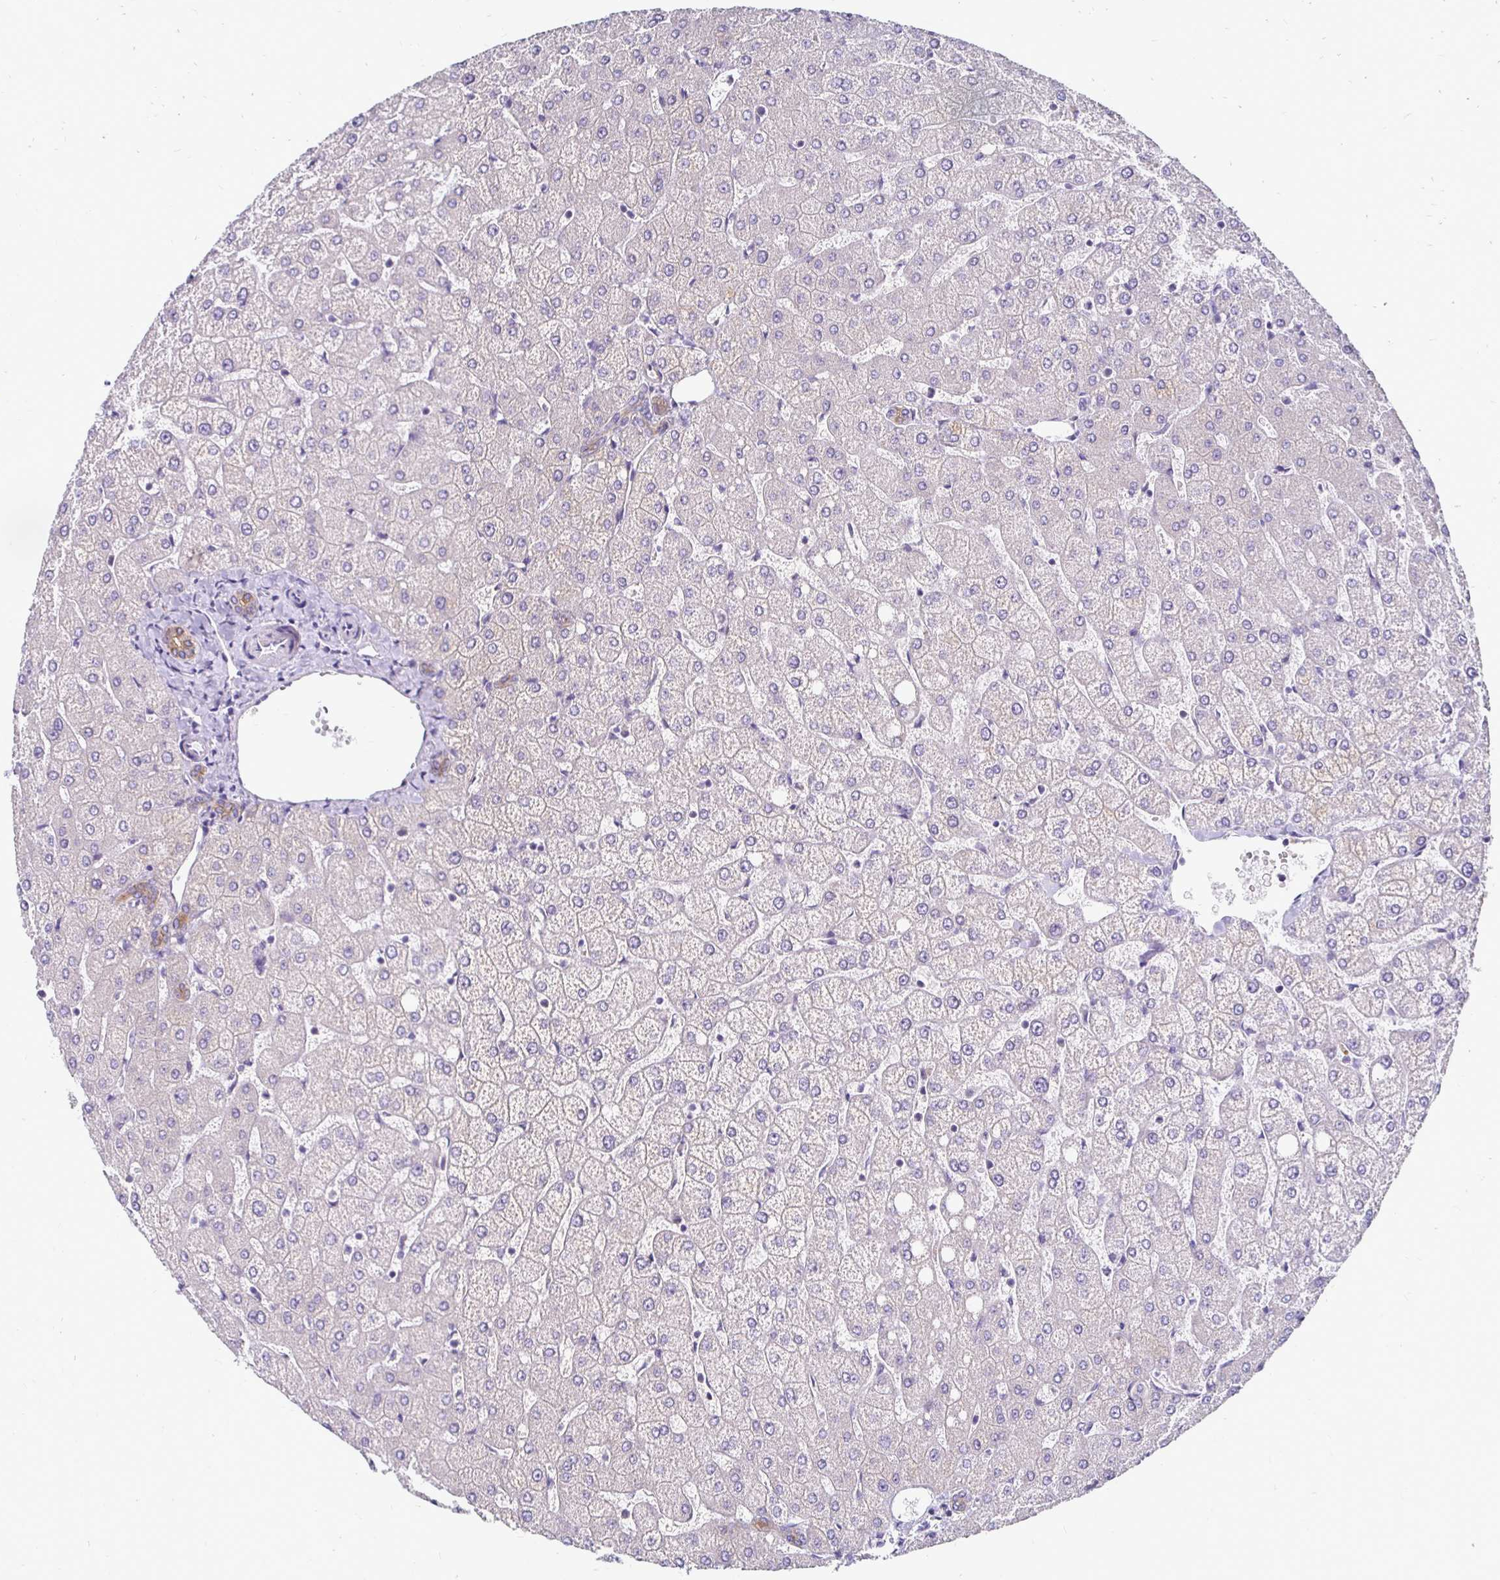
{"staining": {"intensity": "weak", "quantity": ">75%", "location": "cytoplasmic/membranous"}, "tissue": "liver", "cell_type": "Cholangiocytes", "image_type": "normal", "snomed": [{"axis": "morphology", "description": "Normal tissue, NOS"}, {"axis": "topography", "description": "Liver"}], "caption": "Immunohistochemical staining of unremarkable human liver shows low levels of weak cytoplasmic/membranous staining in about >75% of cholangiocytes.", "gene": "AKAP6", "patient": {"sex": "female", "age": 54}}